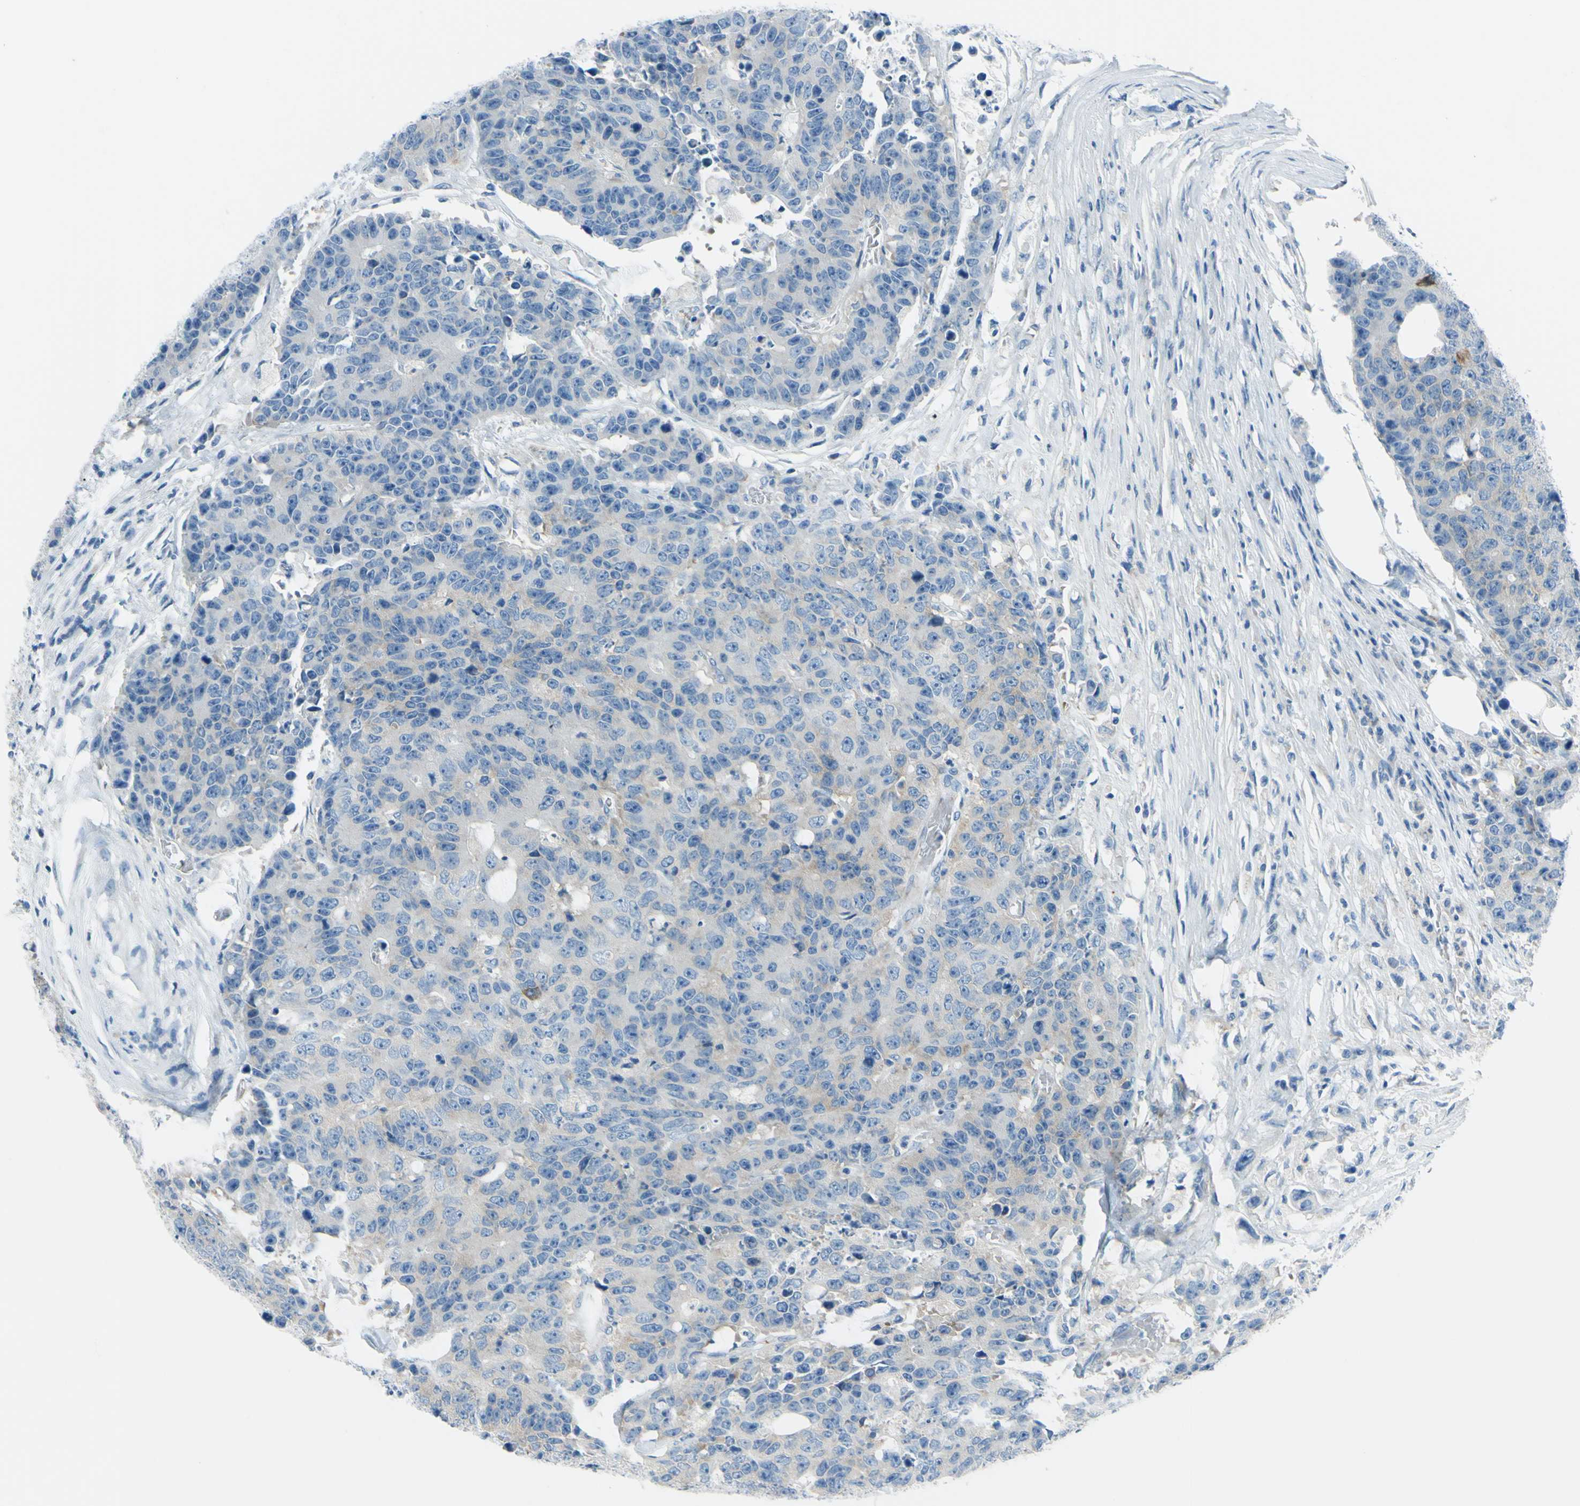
{"staining": {"intensity": "negative", "quantity": "none", "location": "none"}, "tissue": "colorectal cancer", "cell_type": "Tumor cells", "image_type": "cancer", "snomed": [{"axis": "morphology", "description": "Adenocarcinoma, NOS"}, {"axis": "topography", "description": "Colon"}], "caption": "This micrograph is of colorectal cancer stained with IHC to label a protein in brown with the nuclei are counter-stained blue. There is no staining in tumor cells.", "gene": "FRMD4B", "patient": {"sex": "female", "age": 86}}